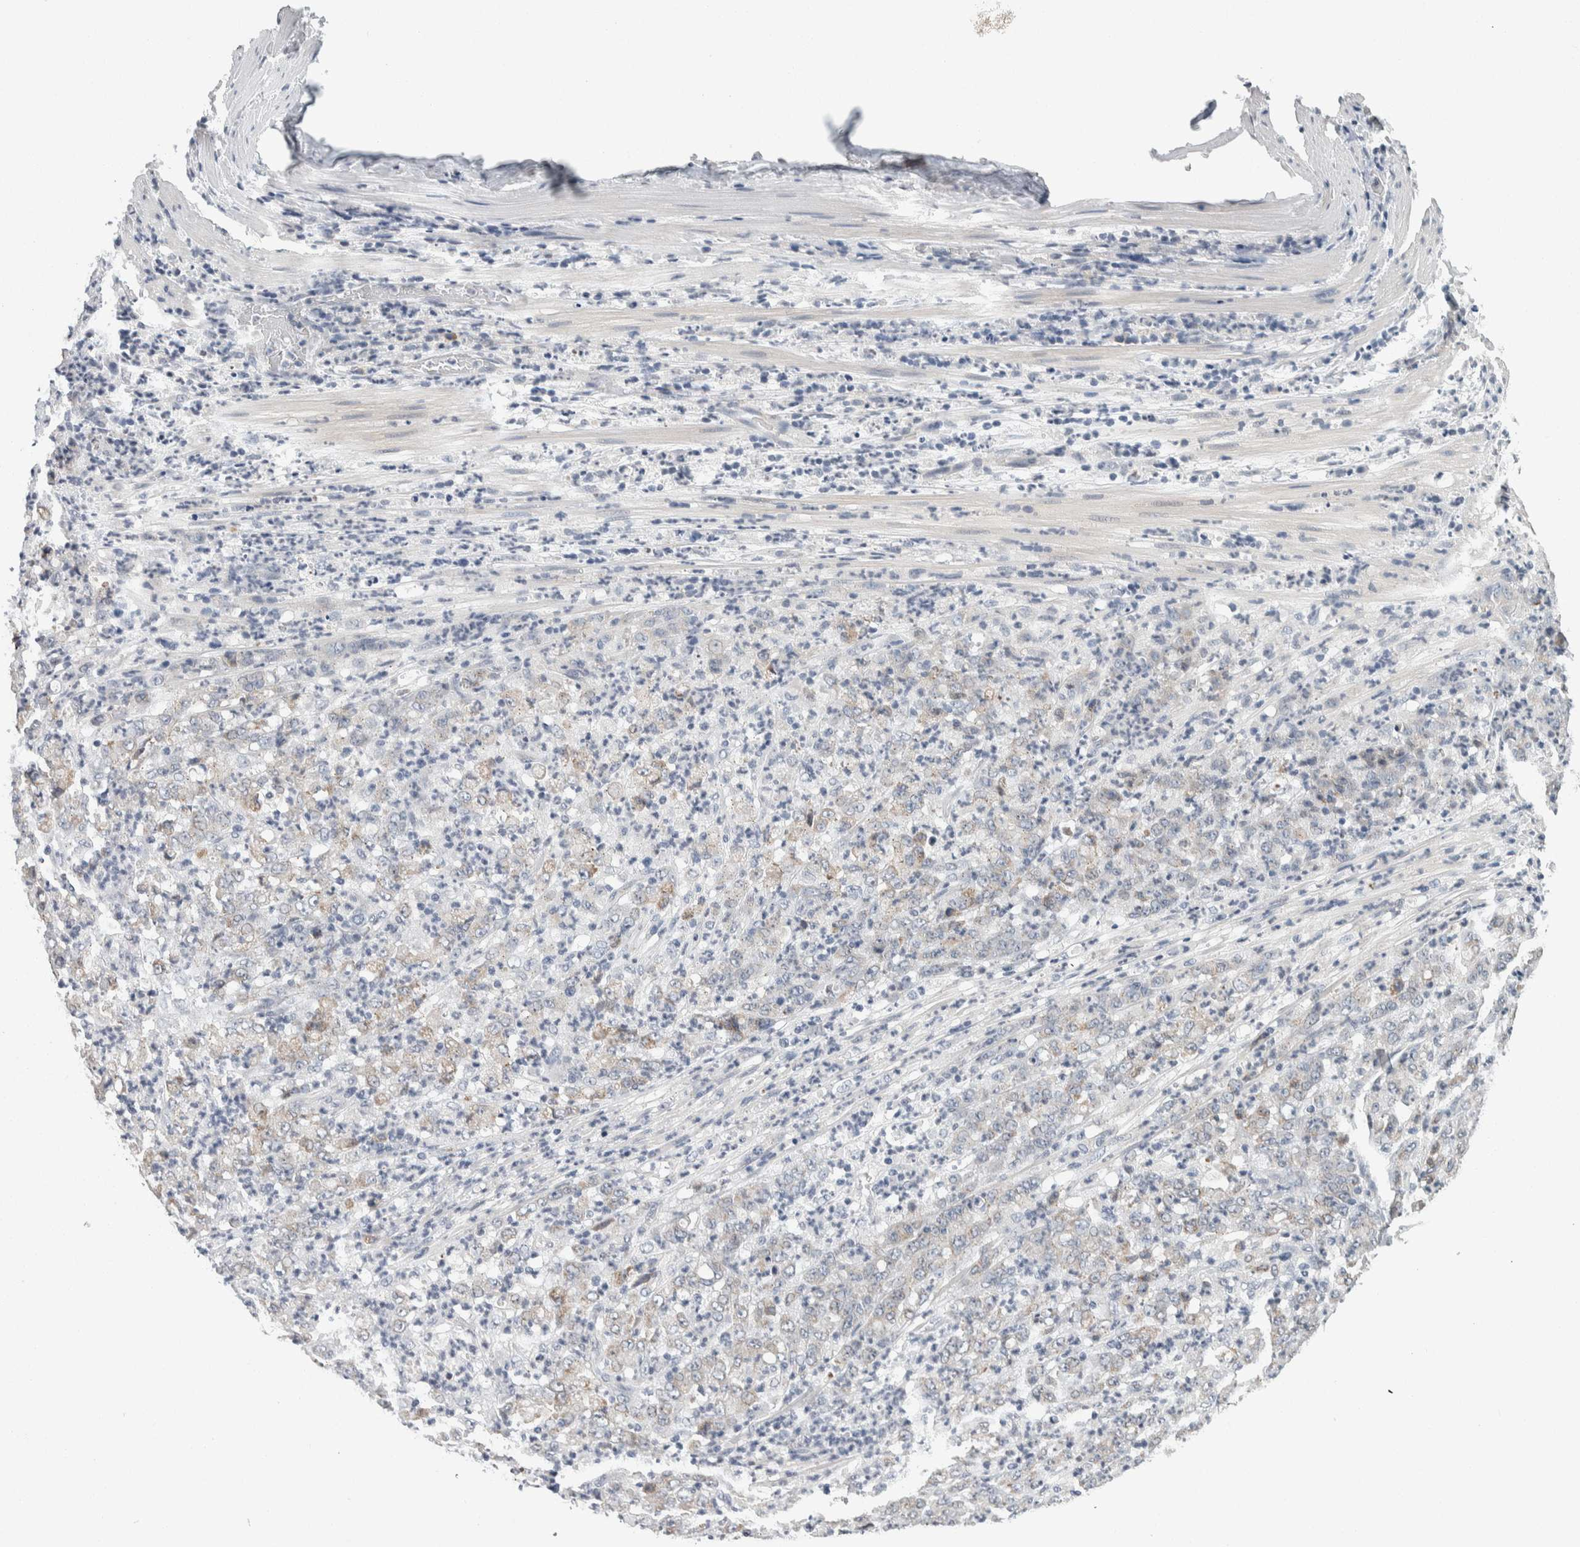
{"staining": {"intensity": "weak", "quantity": "<25%", "location": "cytoplasmic/membranous"}, "tissue": "stomach cancer", "cell_type": "Tumor cells", "image_type": "cancer", "snomed": [{"axis": "morphology", "description": "Adenocarcinoma, NOS"}, {"axis": "topography", "description": "Stomach, lower"}], "caption": "DAB immunohistochemical staining of adenocarcinoma (stomach) exhibits no significant positivity in tumor cells.", "gene": "SCN2A", "patient": {"sex": "female", "age": 71}}